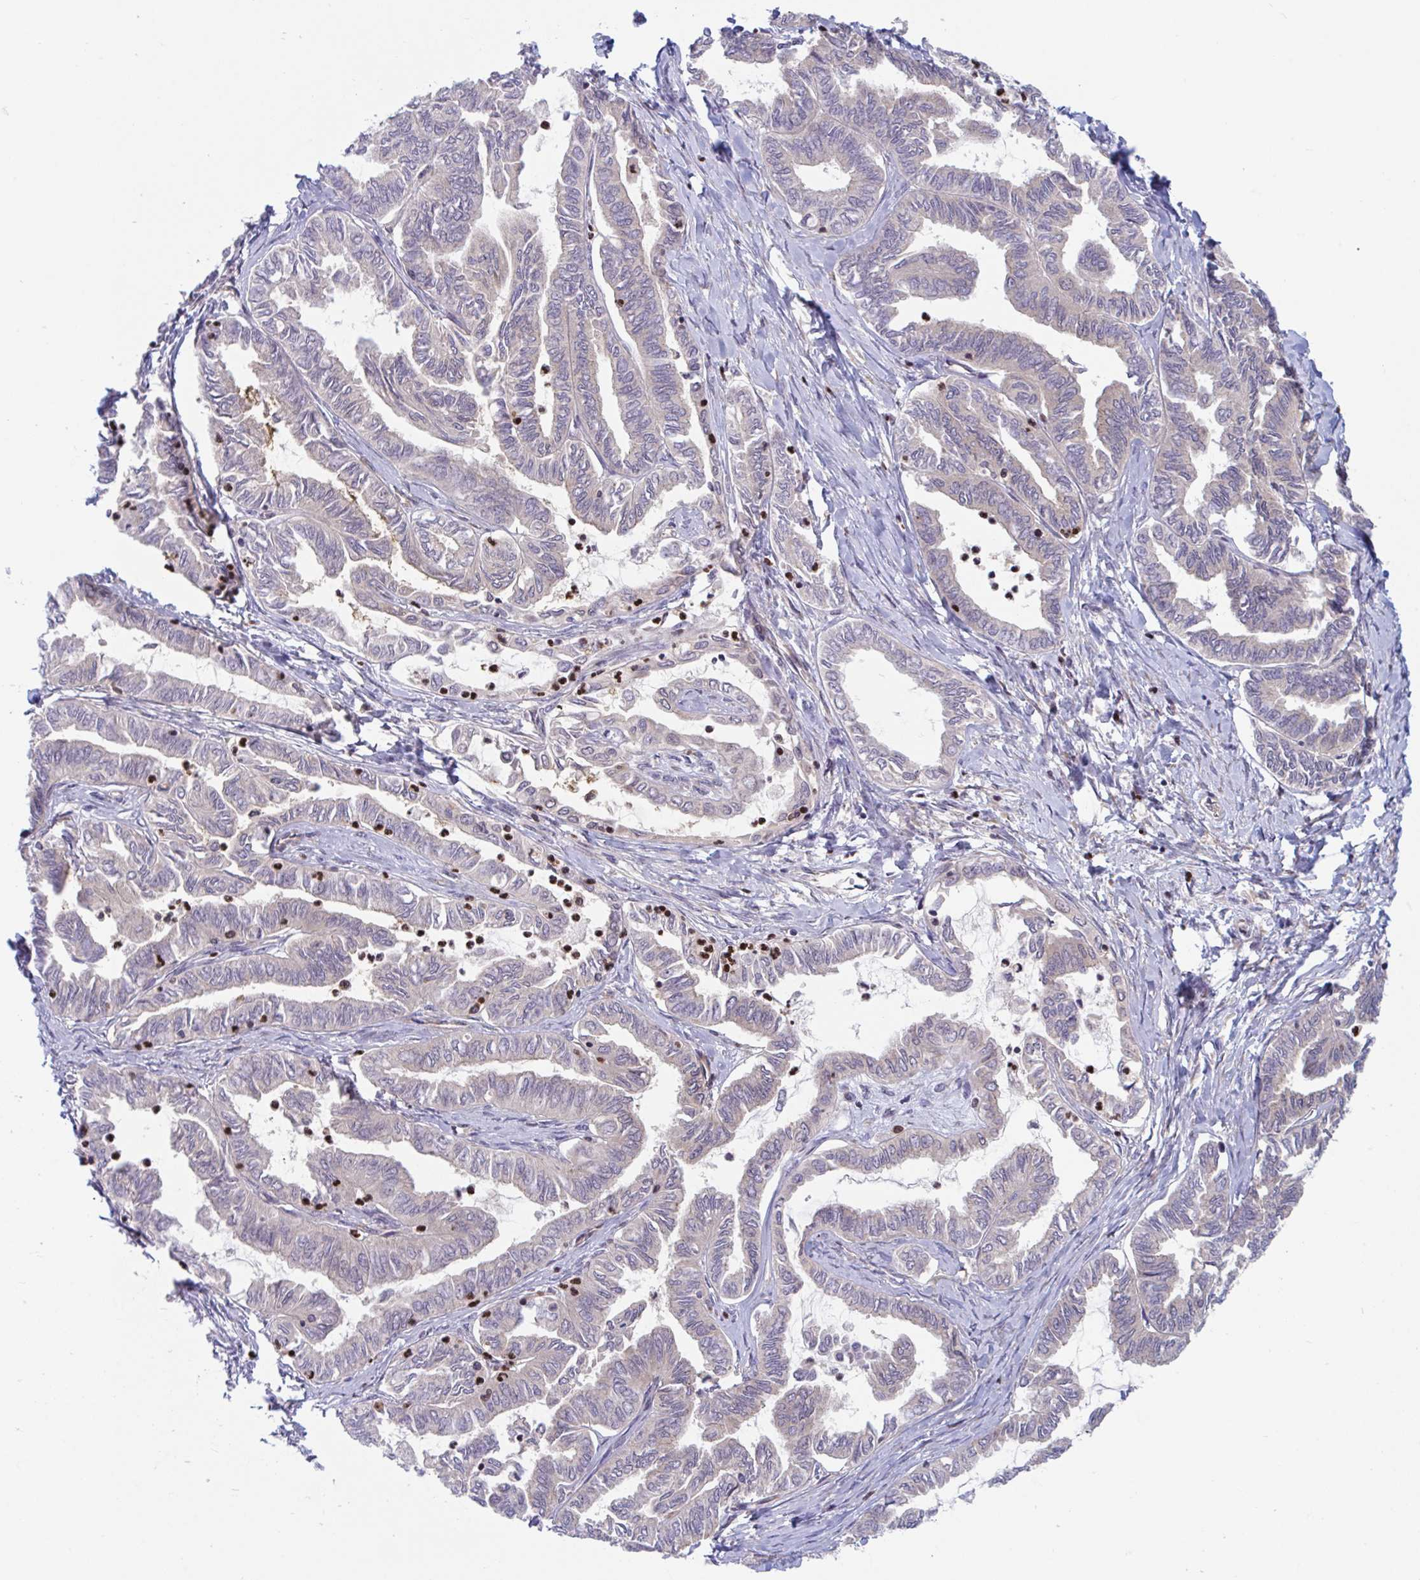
{"staining": {"intensity": "negative", "quantity": "none", "location": "none"}, "tissue": "ovarian cancer", "cell_type": "Tumor cells", "image_type": "cancer", "snomed": [{"axis": "morphology", "description": "Carcinoma, endometroid"}, {"axis": "topography", "description": "Ovary"}], "caption": "IHC micrograph of ovarian cancer stained for a protein (brown), which displays no positivity in tumor cells. Nuclei are stained in blue.", "gene": "LMNTD2", "patient": {"sex": "female", "age": 70}}